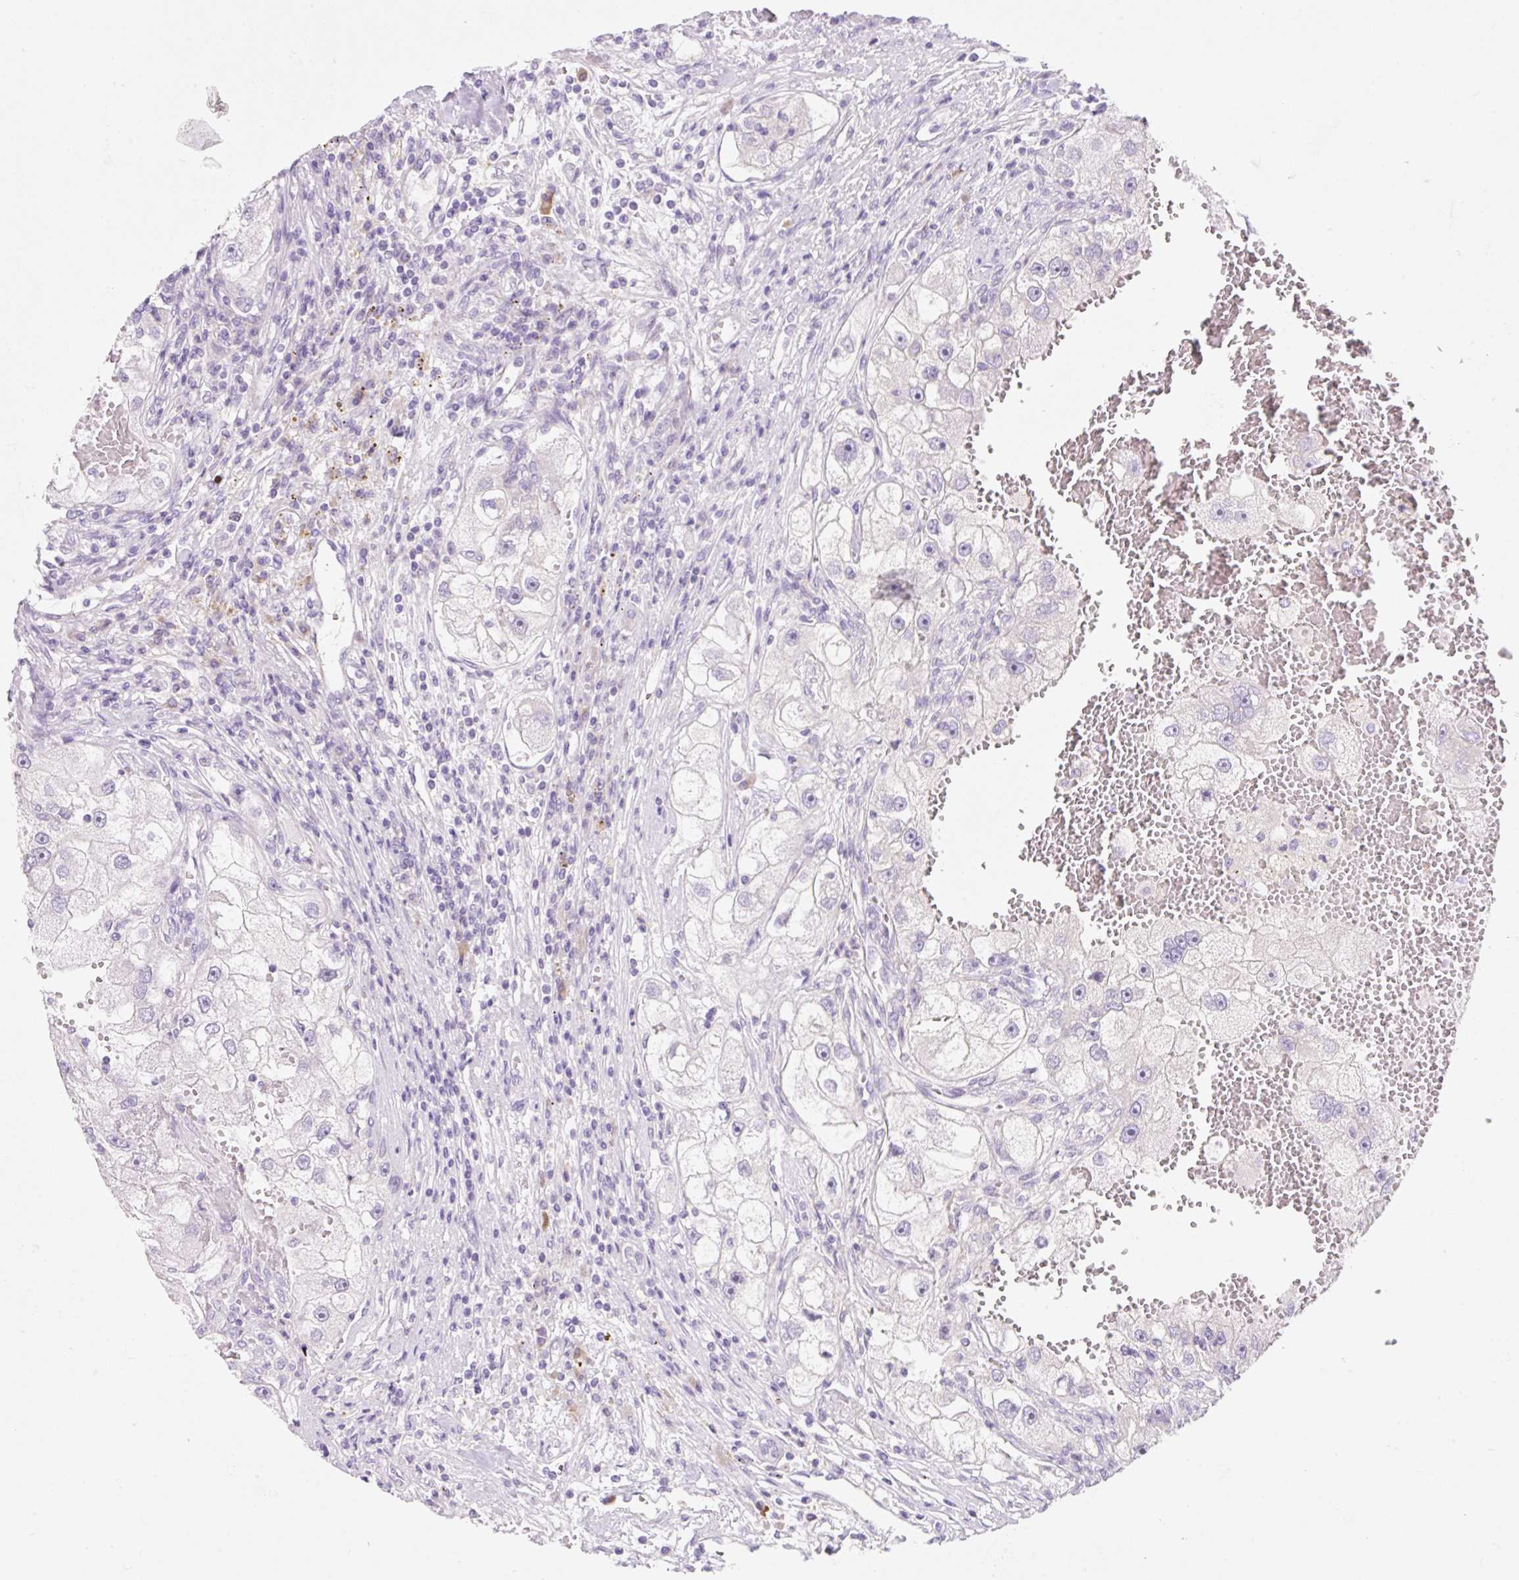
{"staining": {"intensity": "negative", "quantity": "none", "location": "none"}, "tissue": "renal cancer", "cell_type": "Tumor cells", "image_type": "cancer", "snomed": [{"axis": "morphology", "description": "Adenocarcinoma, NOS"}, {"axis": "topography", "description": "Kidney"}], "caption": "This photomicrograph is of renal cancer (adenocarcinoma) stained with immunohistochemistry to label a protein in brown with the nuclei are counter-stained blue. There is no positivity in tumor cells. Brightfield microscopy of IHC stained with DAB (brown) and hematoxylin (blue), captured at high magnification.", "gene": "CELF6", "patient": {"sex": "male", "age": 63}}